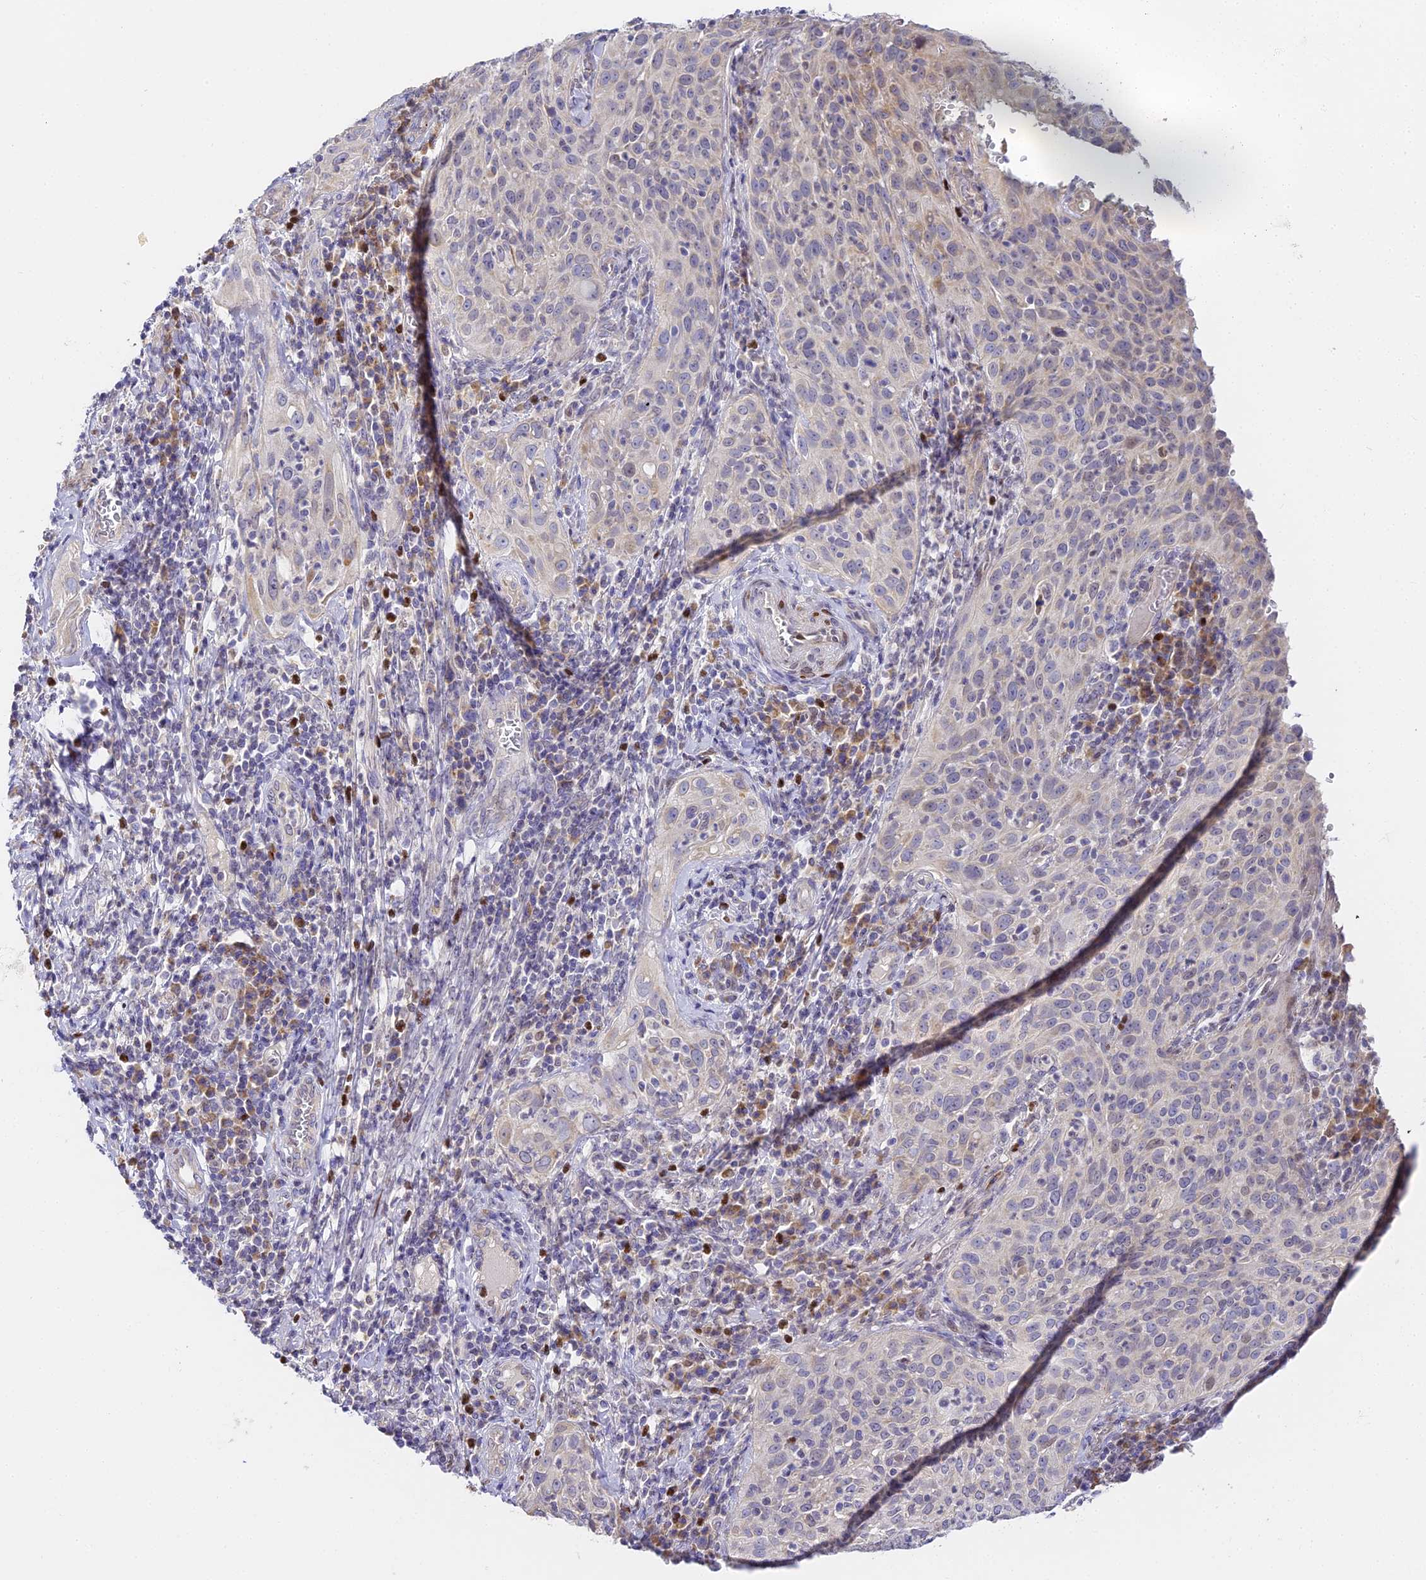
{"staining": {"intensity": "moderate", "quantity": "<25%", "location": "cytoplasmic/membranous"}, "tissue": "cervical cancer", "cell_type": "Tumor cells", "image_type": "cancer", "snomed": [{"axis": "morphology", "description": "Squamous cell carcinoma, NOS"}, {"axis": "topography", "description": "Cervix"}], "caption": "Protein staining exhibits moderate cytoplasmic/membranous staining in approximately <25% of tumor cells in squamous cell carcinoma (cervical).", "gene": "SERP1", "patient": {"sex": "female", "age": 31}}